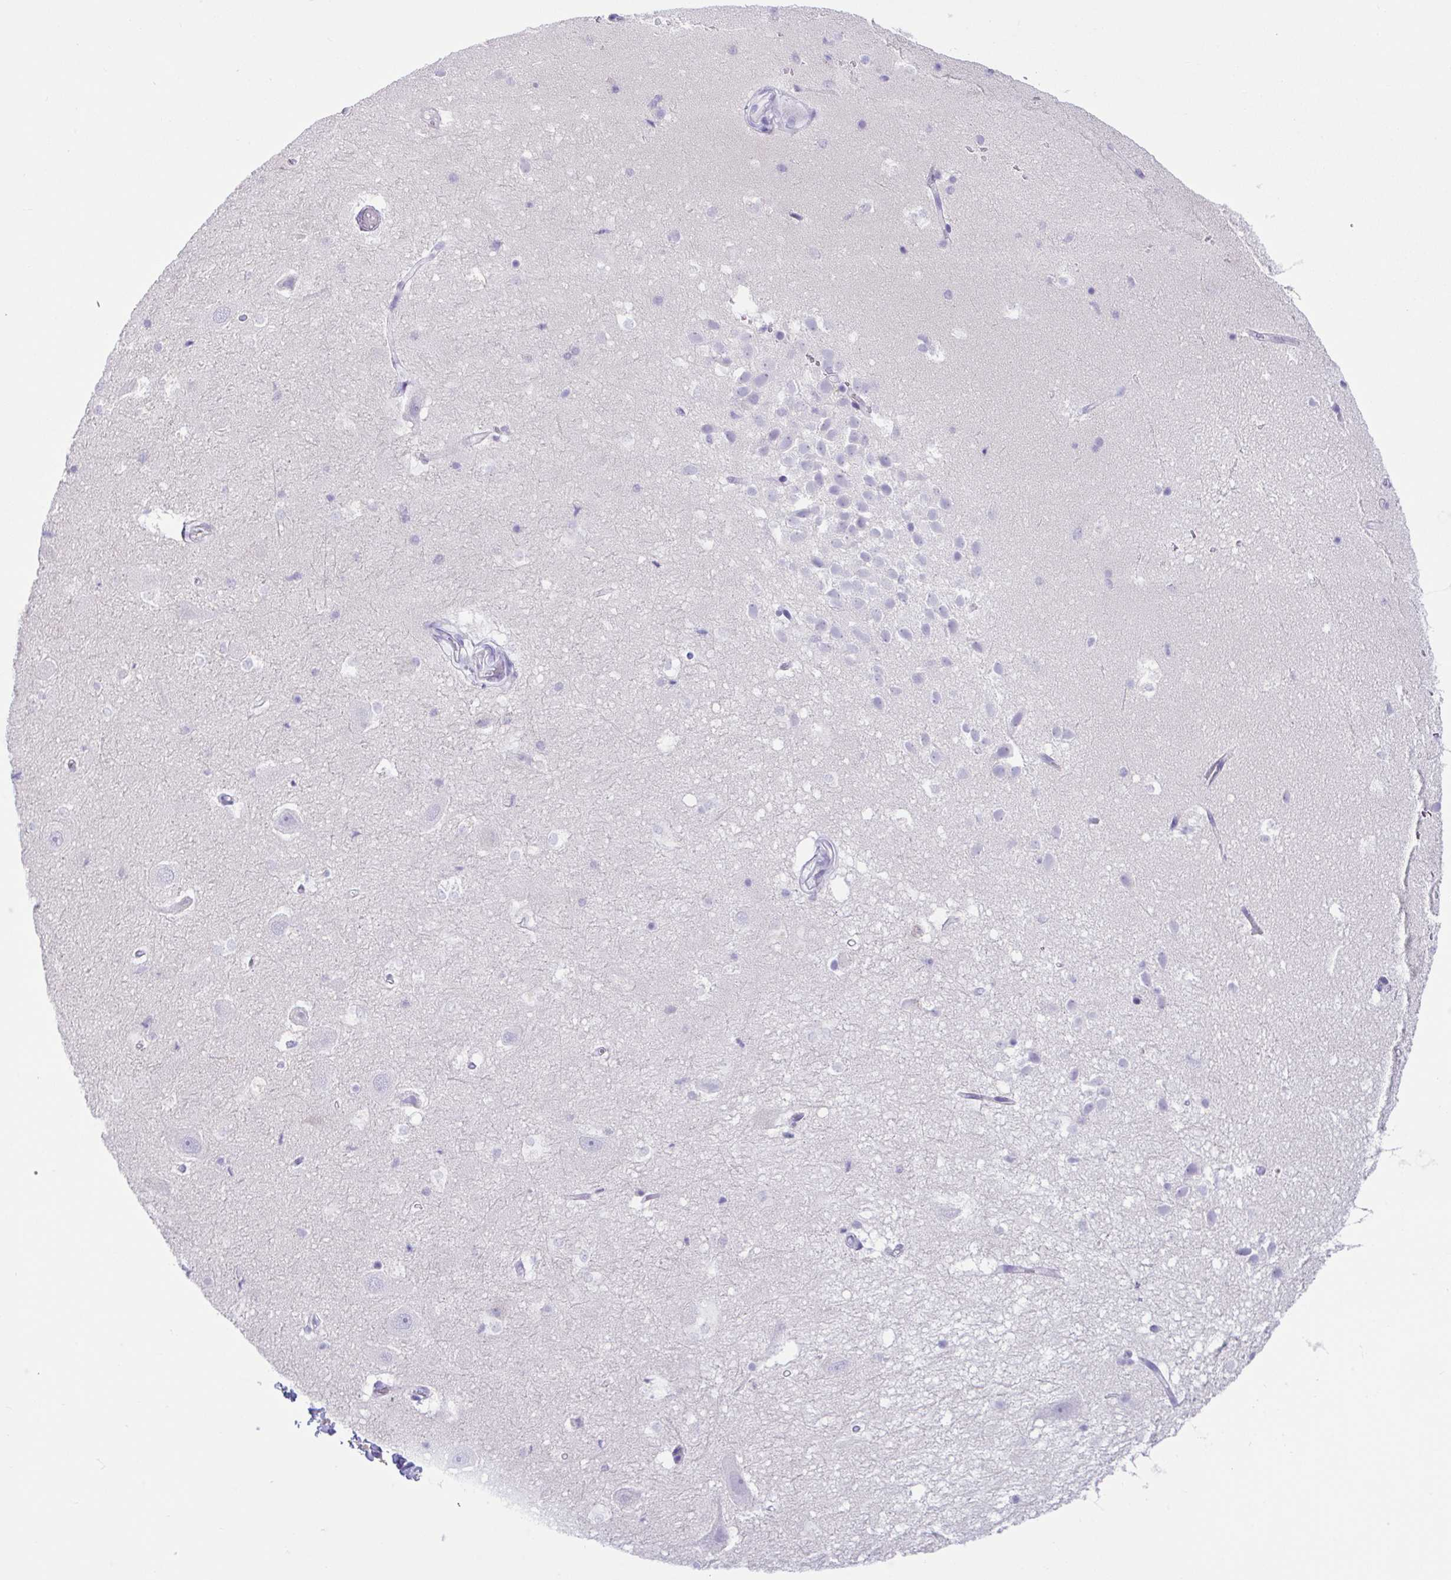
{"staining": {"intensity": "negative", "quantity": "none", "location": "none"}, "tissue": "hippocampus", "cell_type": "Glial cells", "image_type": "normal", "snomed": [{"axis": "morphology", "description": "Normal tissue, NOS"}, {"axis": "topography", "description": "Hippocampus"}], "caption": "Protein analysis of unremarkable hippocampus displays no significant staining in glial cells.", "gene": "HACD4", "patient": {"sex": "male", "age": 26}}